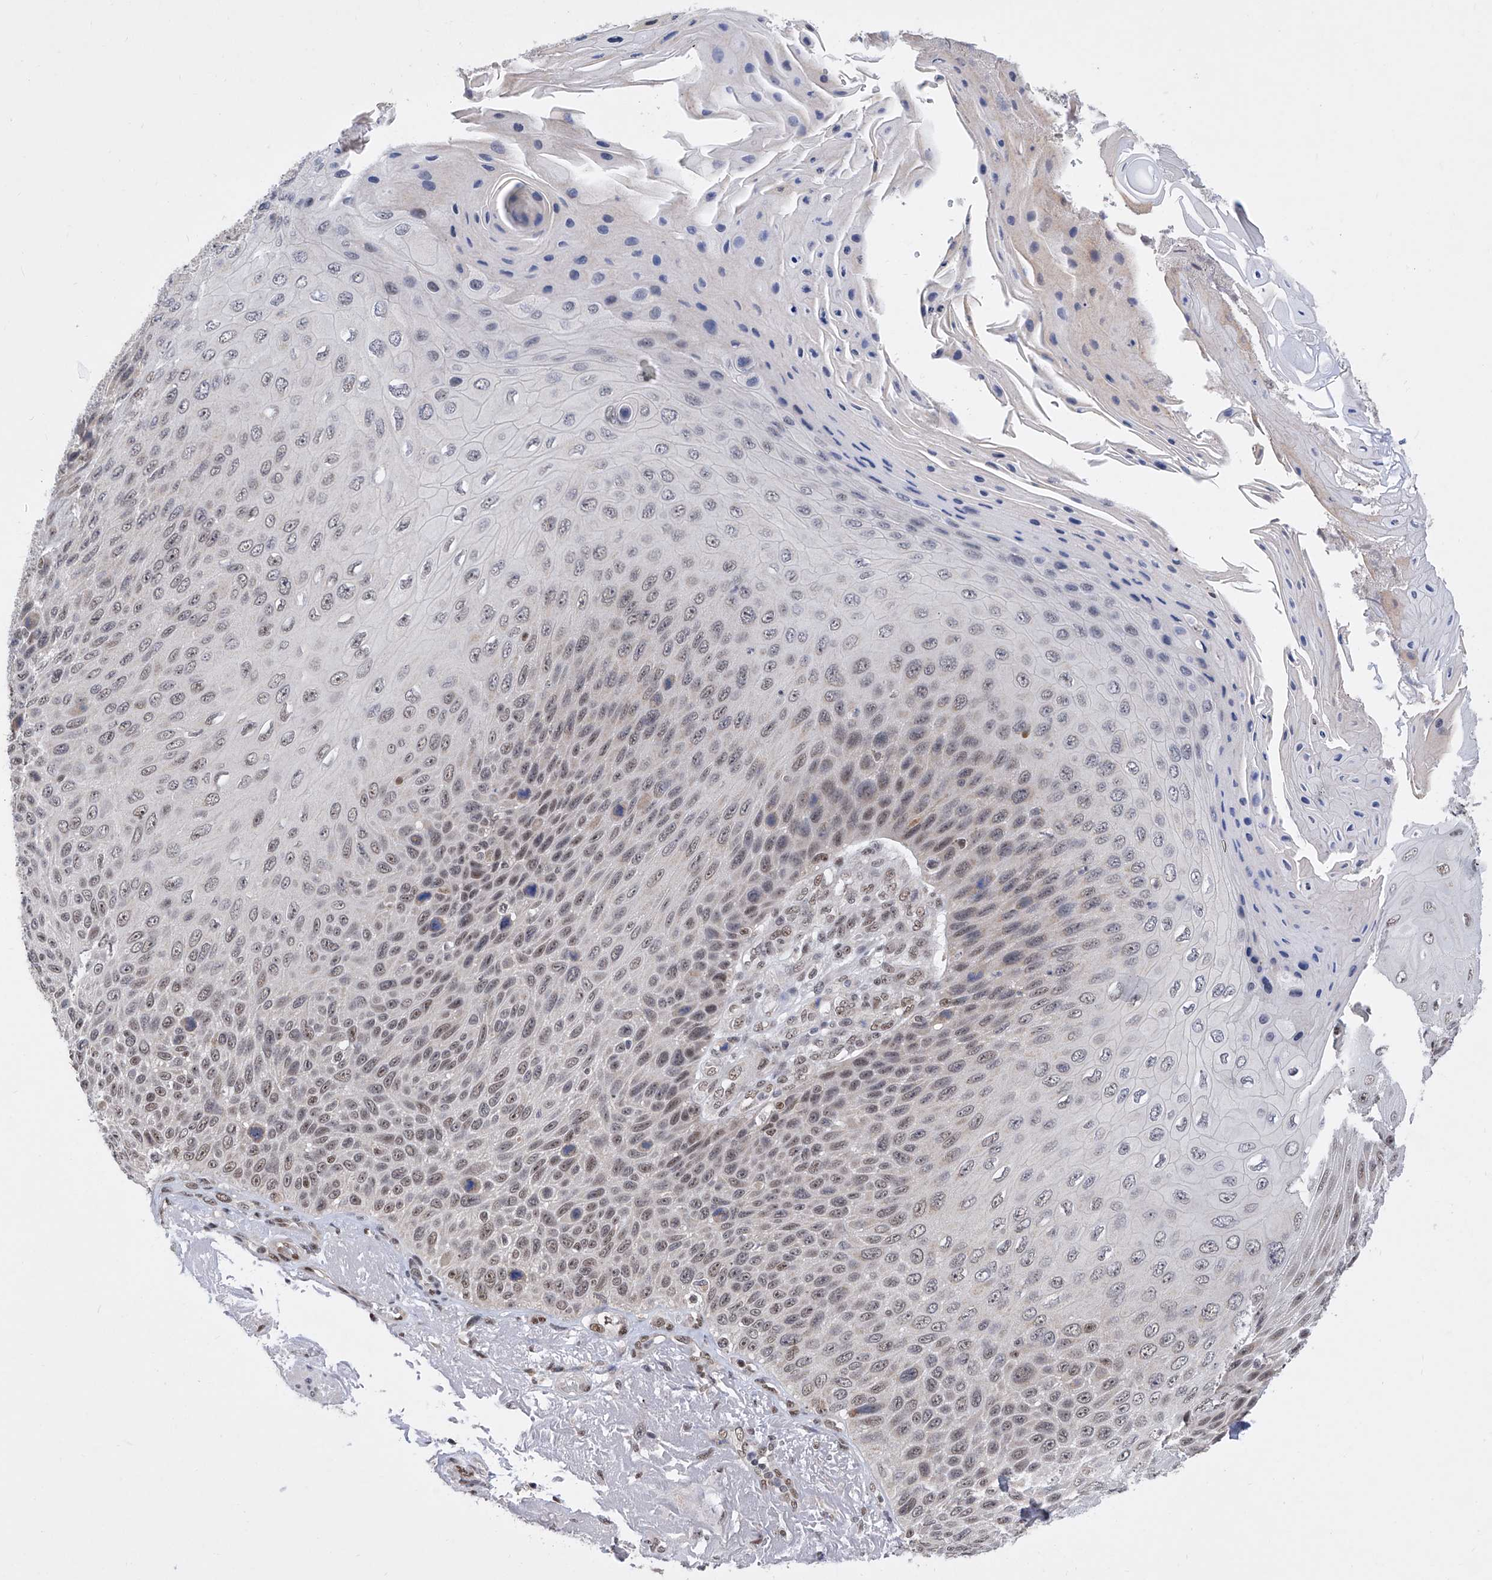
{"staining": {"intensity": "moderate", "quantity": "25%-75%", "location": "nuclear"}, "tissue": "skin cancer", "cell_type": "Tumor cells", "image_type": "cancer", "snomed": [{"axis": "morphology", "description": "Squamous cell carcinoma, NOS"}, {"axis": "topography", "description": "Skin"}], "caption": "IHC staining of skin cancer, which reveals medium levels of moderate nuclear expression in approximately 25%-75% of tumor cells indicating moderate nuclear protein expression. The staining was performed using DAB (3,3'-diaminobenzidine) (brown) for protein detection and nuclei were counterstained in hematoxylin (blue).", "gene": "RAD54L", "patient": {"sex": "female", "age": 88}}